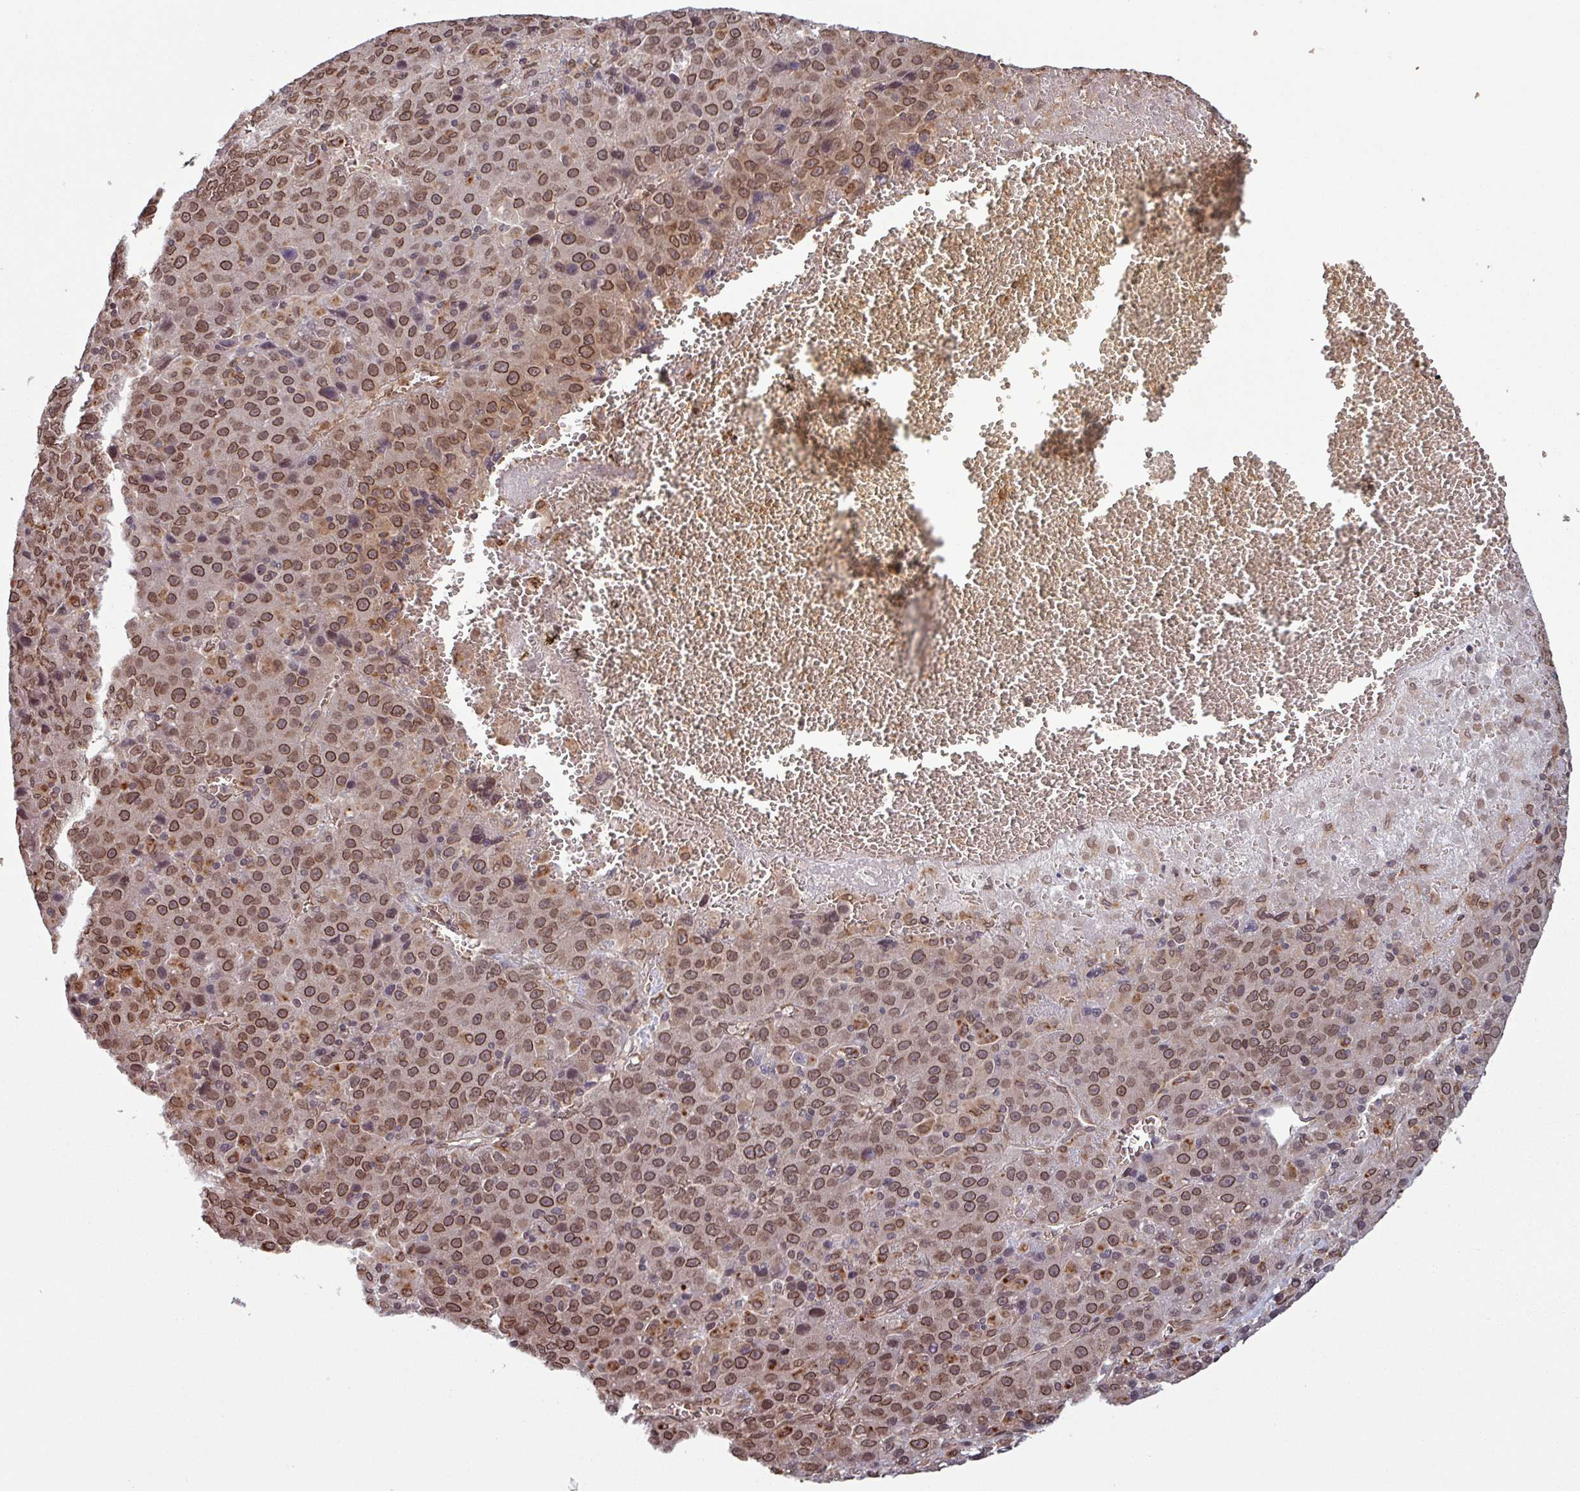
{"staining": {"intensity": "moderate", "quantity": ">75%", "location": "cytoplasmic/membranous,nuclear"}, "tissue": "liver cancer", "cell_type": "Tumor cells", "image_type": "cancer", "snomed": [{"axis": "morphology", "description": "Carcinoma, Hepatocellular, NOS"}, {"axis": "topography", "description": "Liver"}], "caption": "A medium amount of moderate cytoplasmic/membranous and nuclear positivity is appreciated in about >75% of tumor cells in hepatocellular carcinoma (liver) tissue. The staining was performed using DAB (3,3'-diaminobenzidine) to visualize the protein expression in brown, while the nuclei were stained in blue with hematoxylin (Magnification: 20x).", "gene": "RBM4B", "patient": {"sex": "female", "age": 53}}